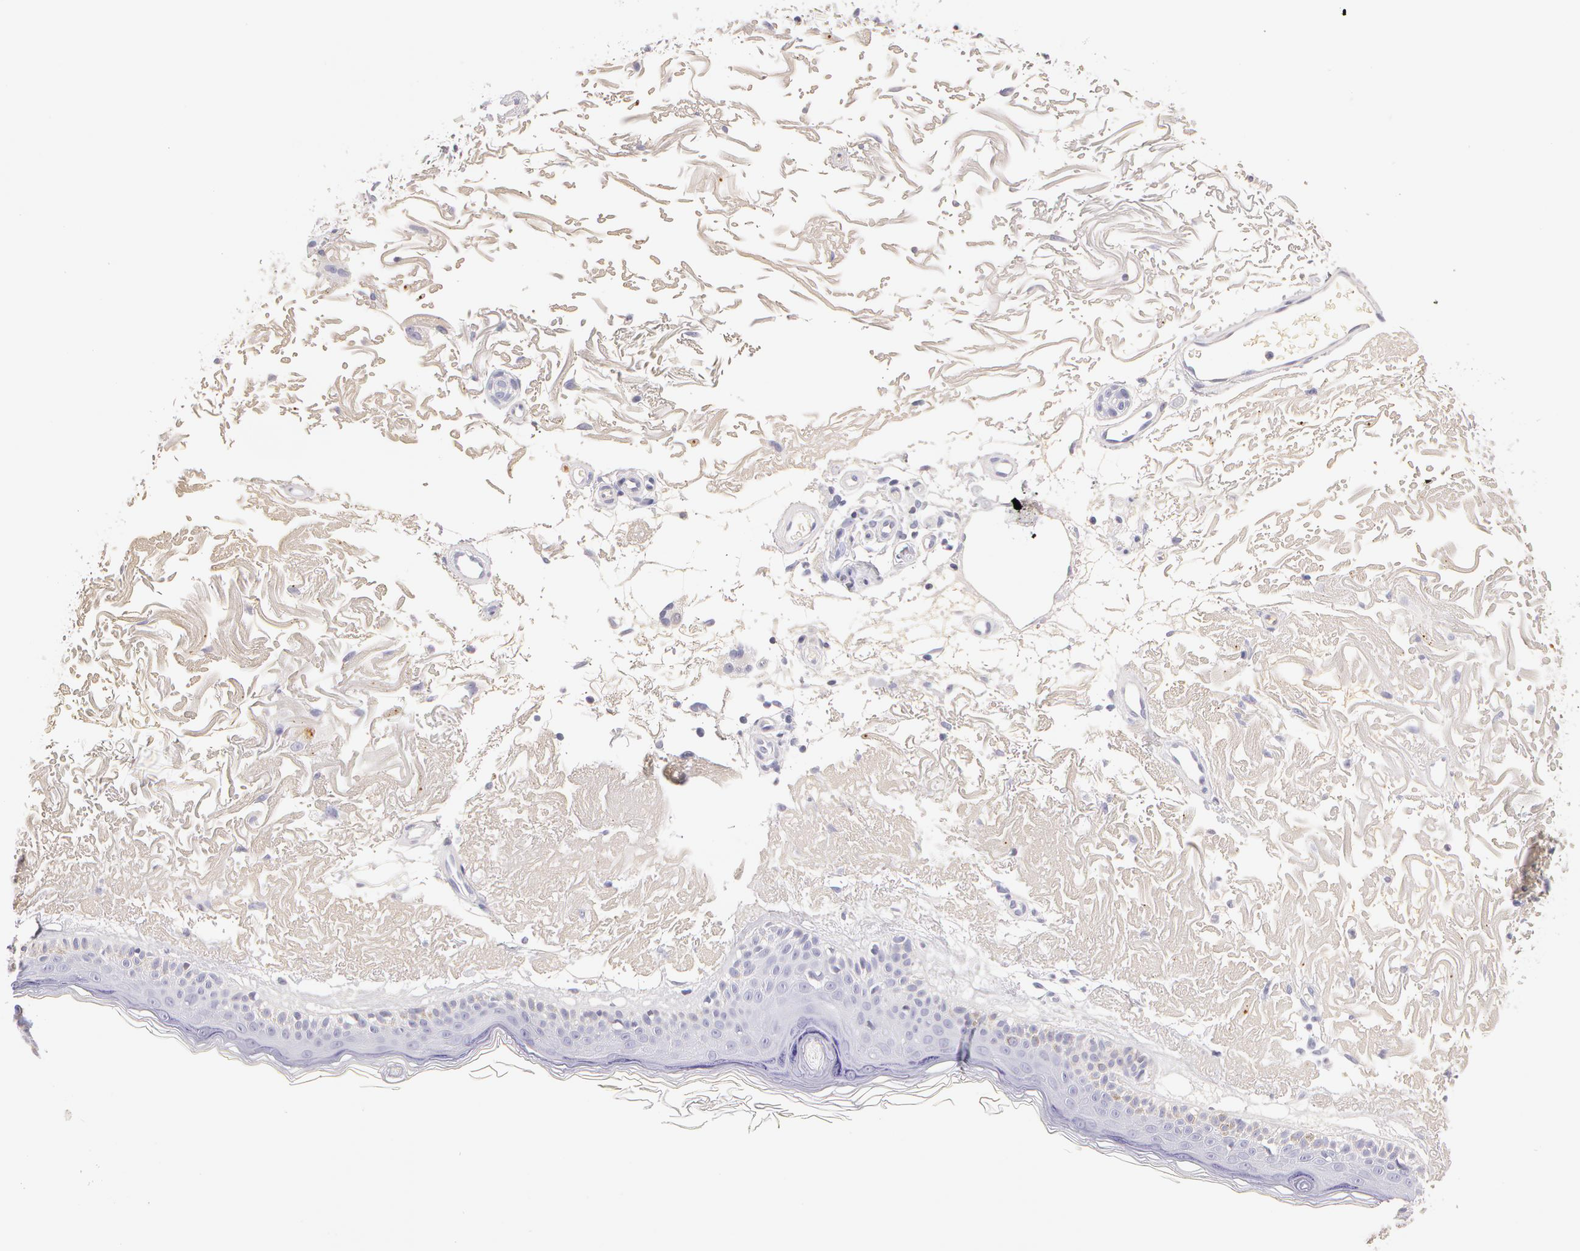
{"staining": {"intensity": "negative", "quantity": "none", "location": "none"}, "tissue": "skin", "cell_type": "Fibroblasts", "image_type": "normal", "snomed": [{"axis": "morphology", "description": "Normal tissue, NOS"}, {"axis": "topography", "description": "Skin"}], "caption": "This is an immunohistochemistry (IHC) micrograph of normal human skin. There is no staining in fibroblasts.", "gene": "AHSG", "patient": {"sex": "female", "age": 90}}